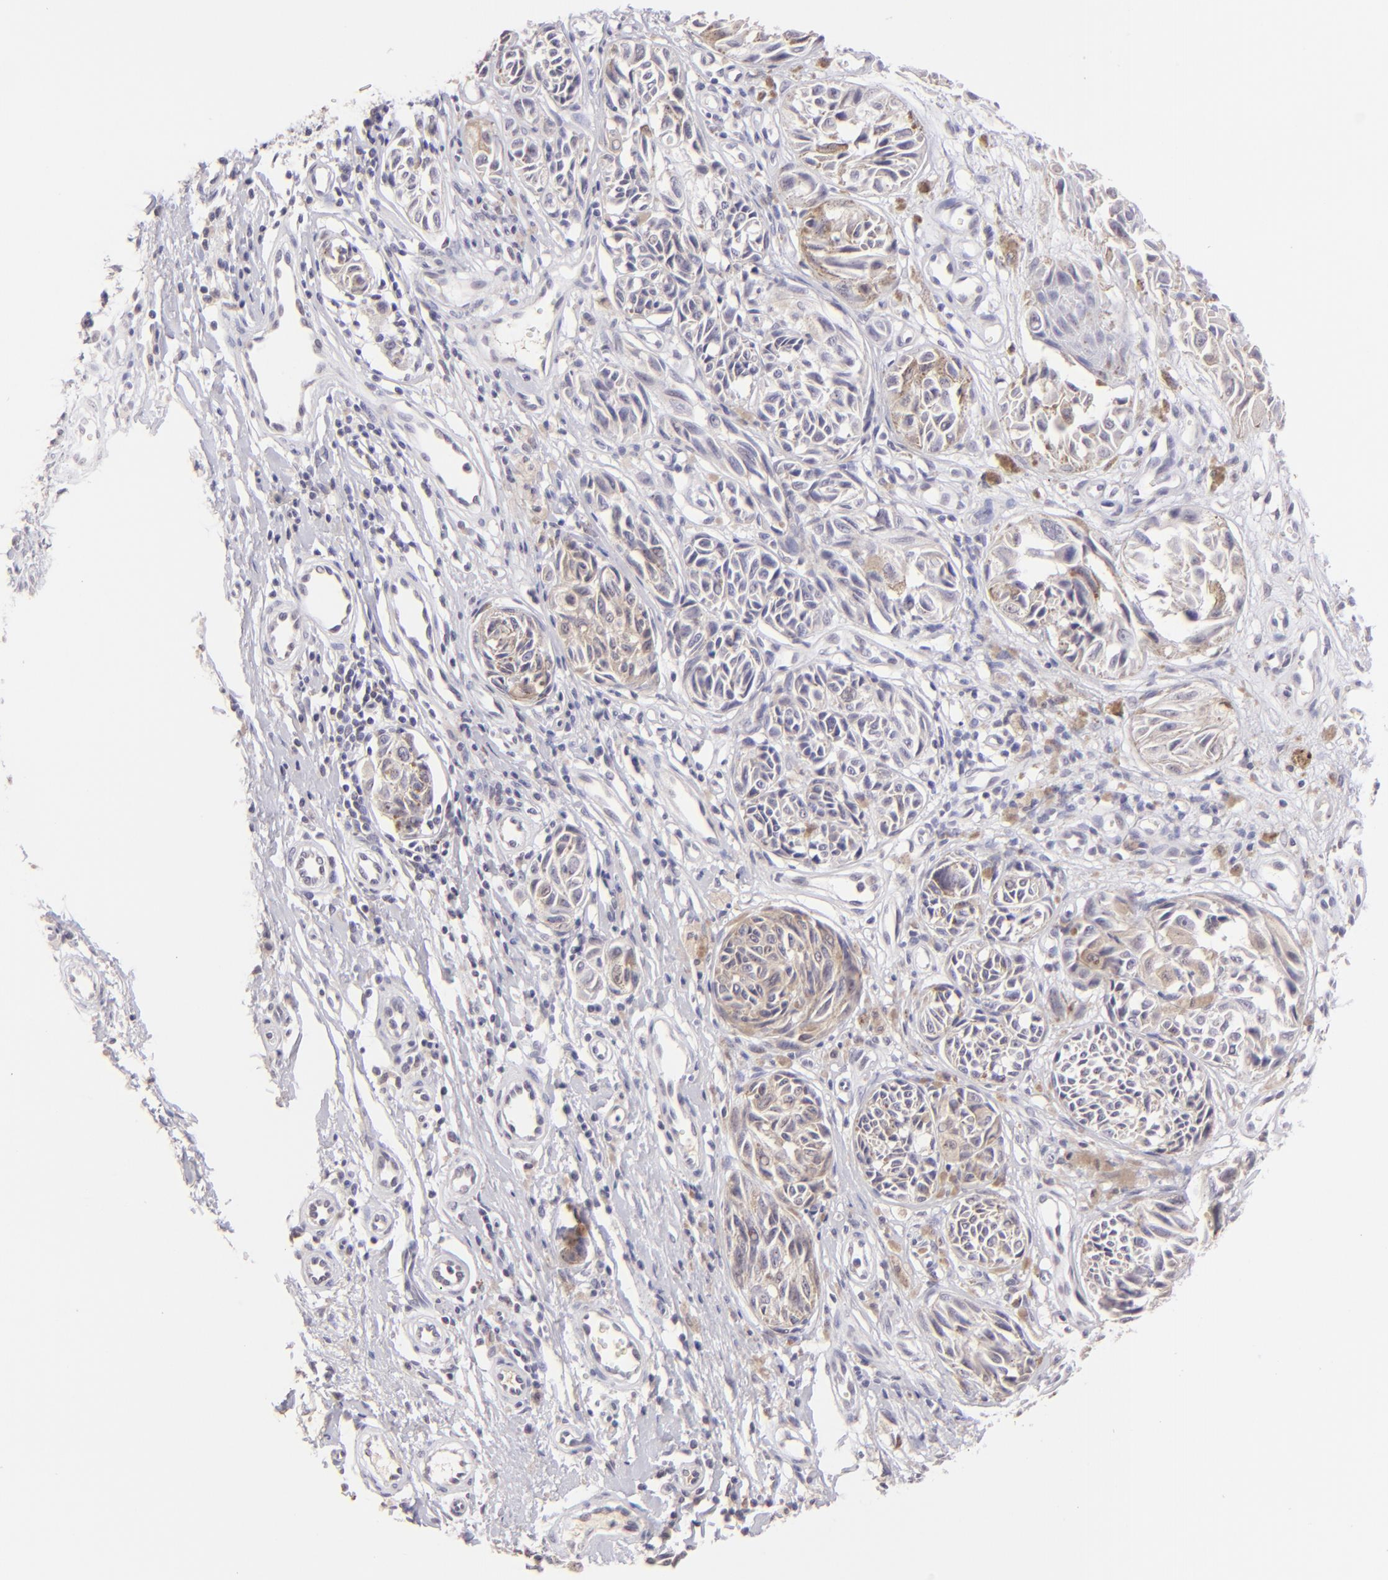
{"staining": {"intensity": "weak", "quantity": "25%-75%", "location": "cytoplasmic/membranous"}, "tissue": "melanoma", "cell_type": "Tumor cells", "image_type": "cancer", "snomed": [{"axis": "morphology", "description": "Malignant melanoma, NOS"}, {"axis": "topography", "description": "Skin"}], "caption": "The histopathology image shows immunohistochemical staining of malignant melanoma. There is weak cytoplasmic/membranous staining is appreciated in approximately 25%-75% of tumor cells.", "gene": "MAGEA1", "patient": {"sex": "male", "age": 67}}